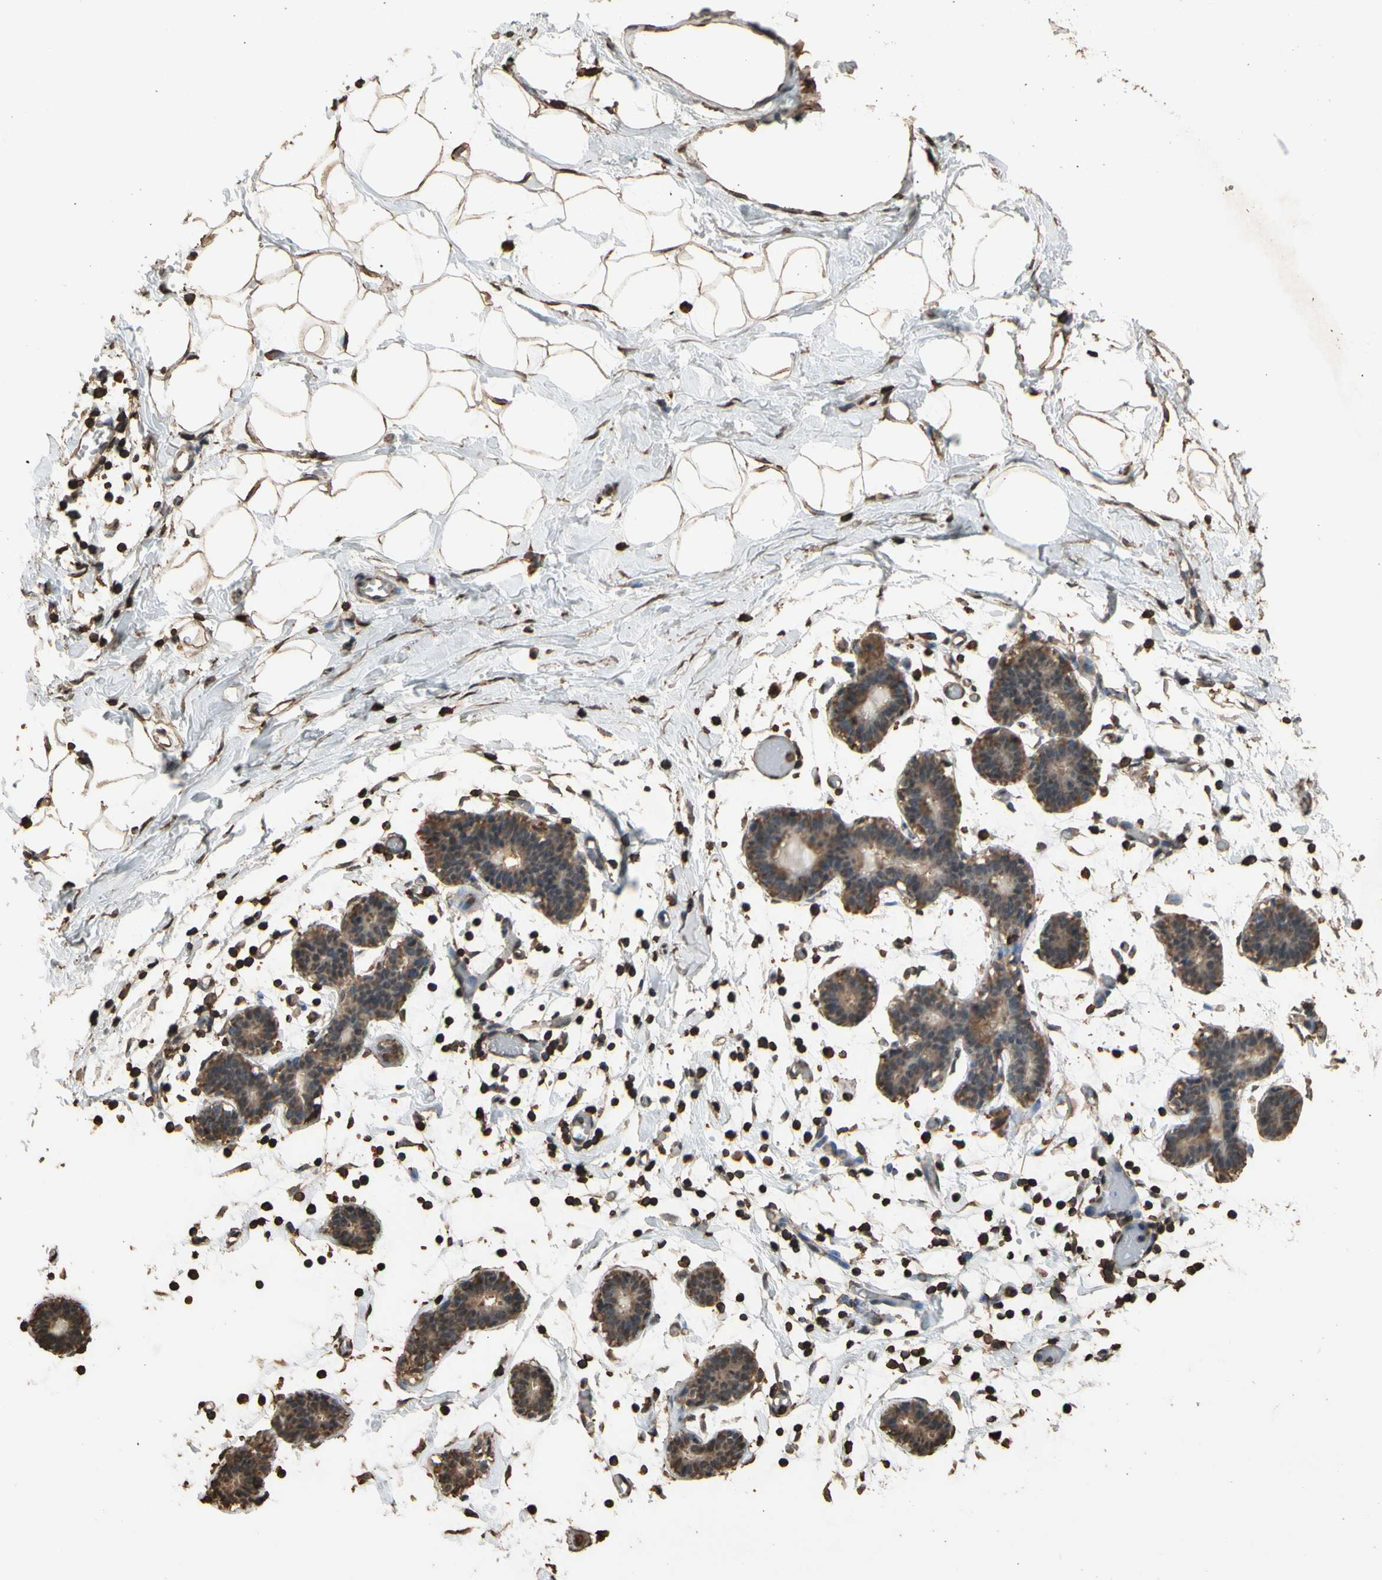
{"staining": {"intensity": "moderate", "quantity": ">75%", "location": "cytoplasmic/membranous"}, "tissue": "breast", "cell_type": "Adipocytes", "image_type": "normal", "snomed": [{"axis": "morphology", "description": "Normal tissue, NOS"}, {"axis": "topography", "description": "Breast"}], "caption": "Protein staining of normal breast reveals moderate cytoplasmic/membranous staining in about >75% of adipocytes.", "gene": "TNFSF13B", "patient": {"sex": "female", "age": 27}}